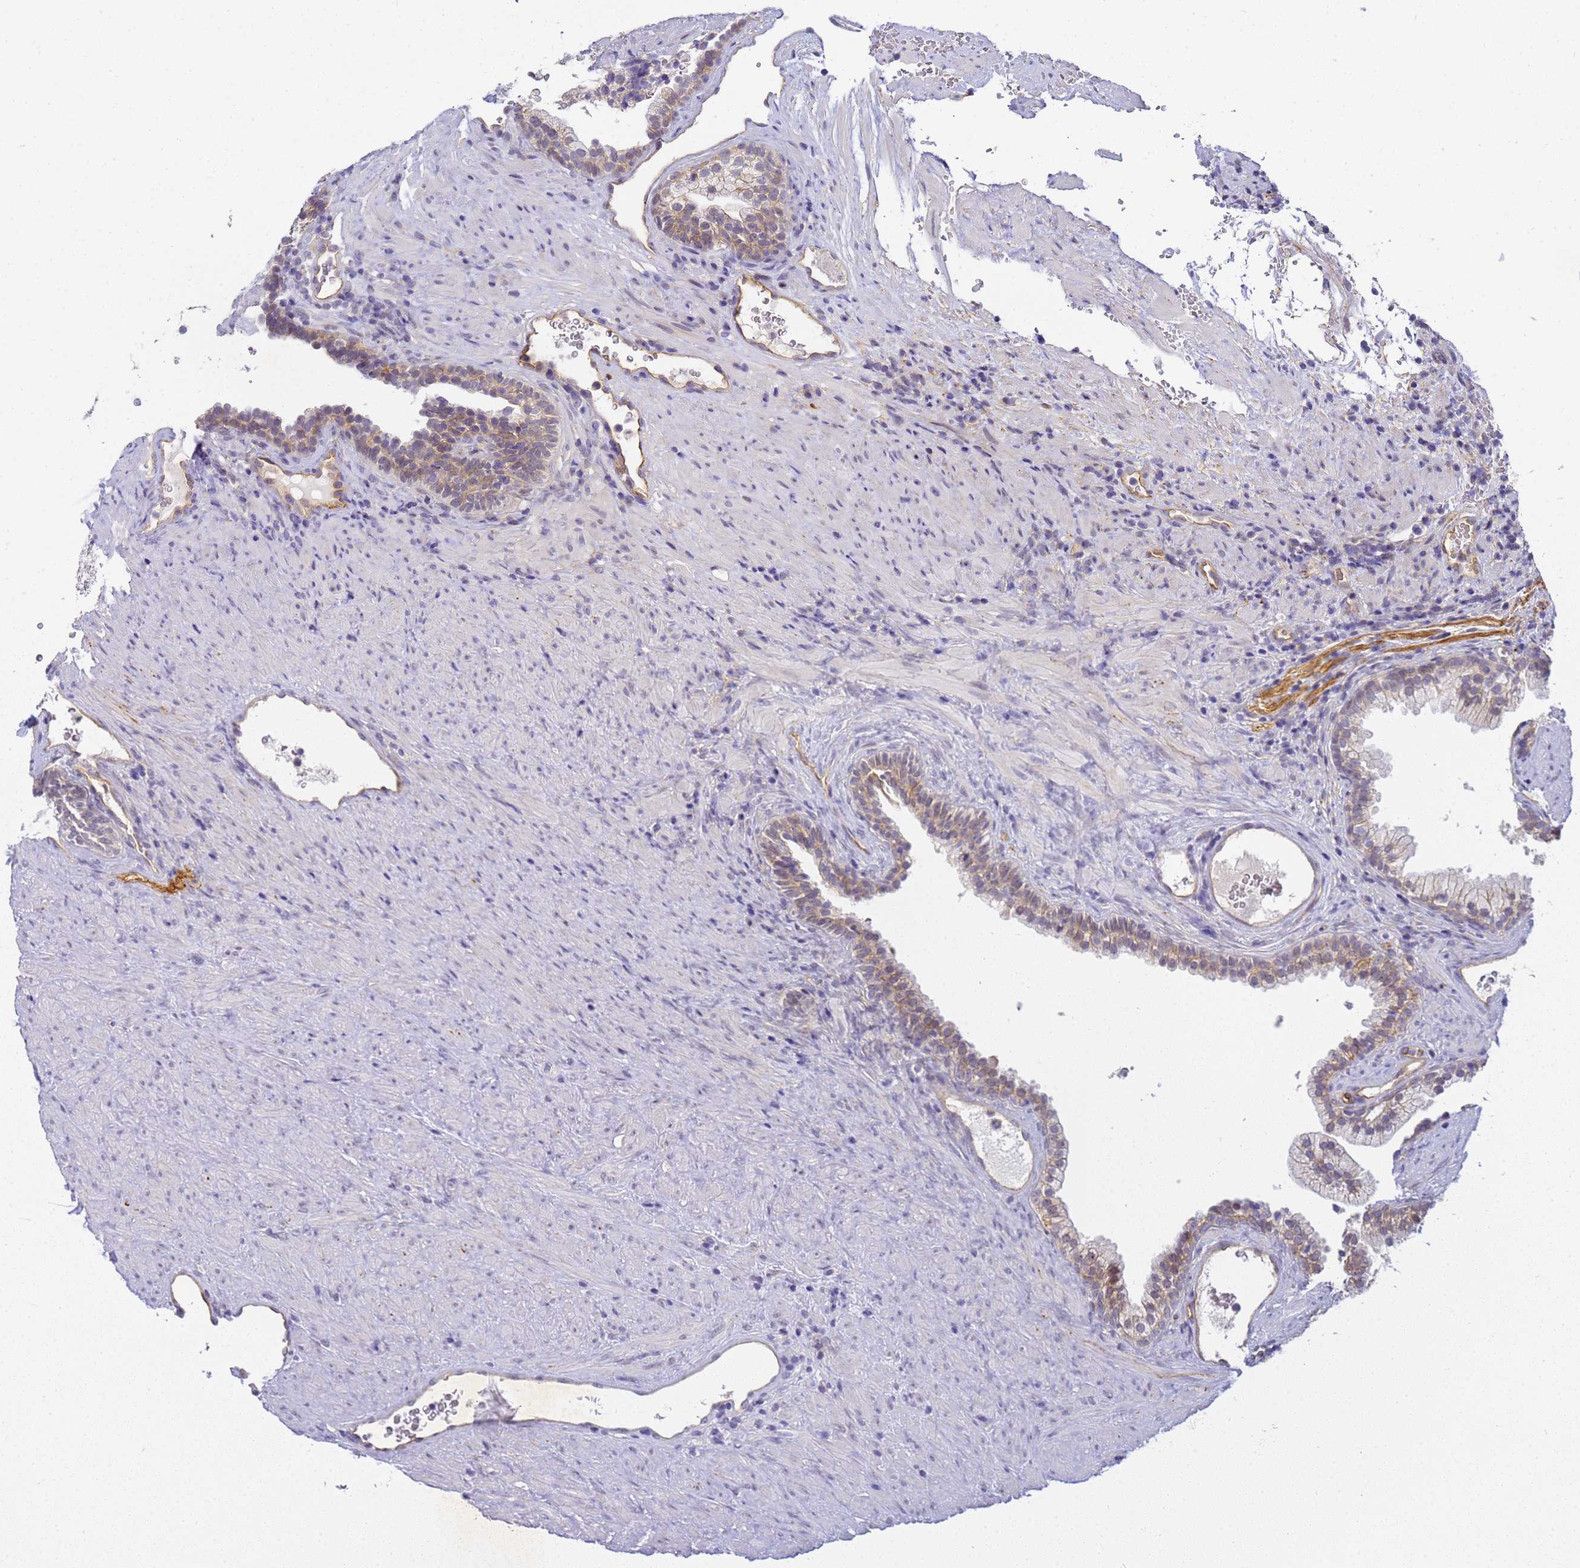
{"staining": {"intensity": "moderate", "quantity": "25%-75%", "location": "cytoplasmic/membranous"}, "tissue": "prostate", "cell_type": "Glandular cells", "image_type": "normal", "snomed": [{"axis": "morphology", "description": "Normal tissue, NOS"}, {"axis": "topography", "description": "Prostate"}], "caption": "Immunohistochemical staining of unremarkable prostate reveals 25%-75% levels of moderate cytoplasmic/membranous protein staining in about 25%-75% of glandular cells. The staining was performed using DAB to visualize the protein expression in brown, while the nuclei were stained in blue with hematoxylin (Magnification: 20x).", "gene": "GON4L", "patient": {"sex": "male", "age": 76}}